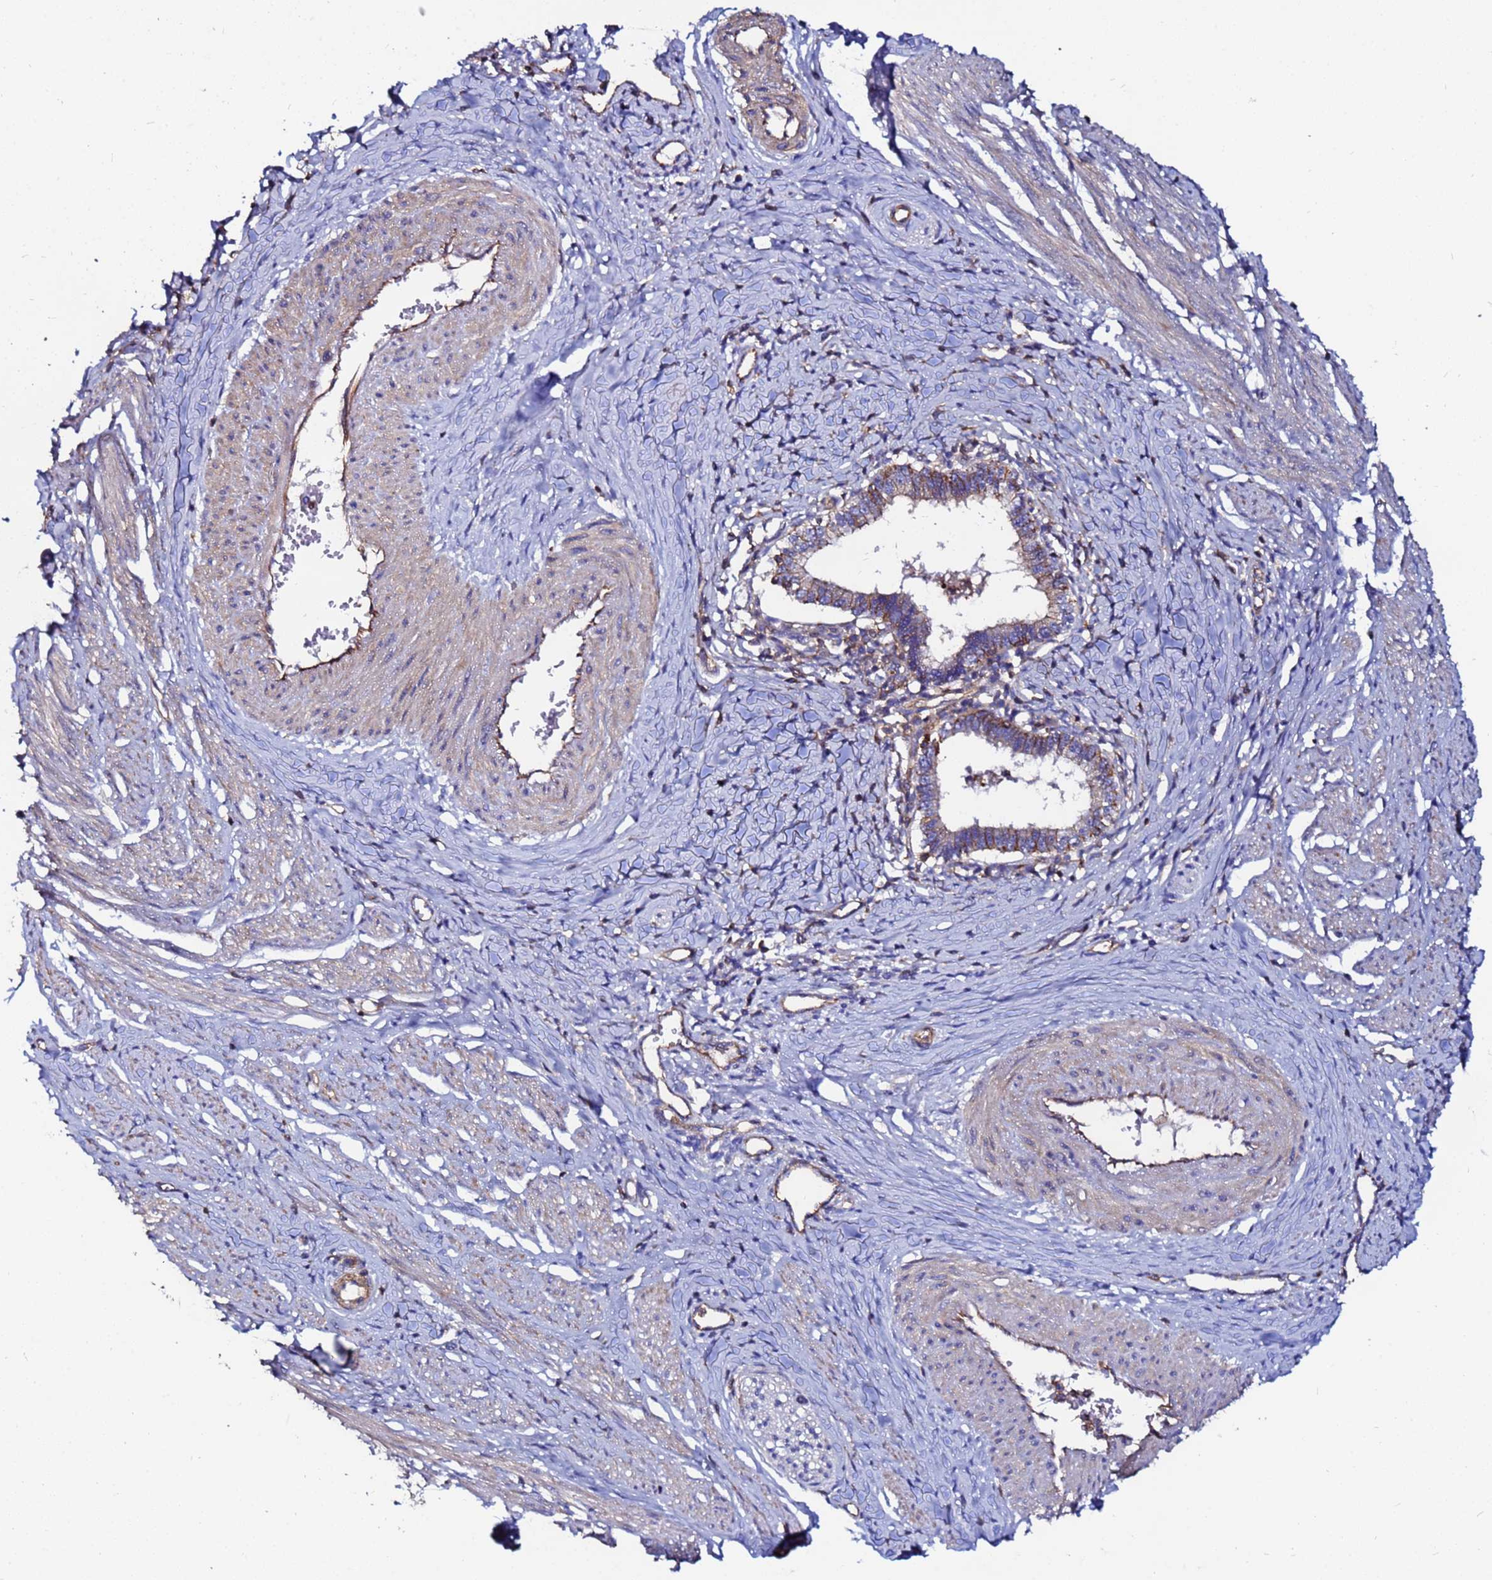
{"staining": {"intensity": "moderate", "quantity": "25%-75%", "location": "cytoplasmic/membranous"}, "tissue": "cervical cancer", "cell_type": "Tumor cells", "image_type": "cancer", "snomed": [{"axis": "morphology", "description": "Adenocarcinoma, NOS"}, {"axis": "topography", "description": "Cervix"}], "caption": "The photomicrograph exhibits immunohistochemical staining of cervical adenocarcinoma. There is moderate cytoplasmic/membranous expression is identified in about 25%-75% of tumor cells.", "gene": "POTEE", "patient": {"sex": "female", "age": 36}}